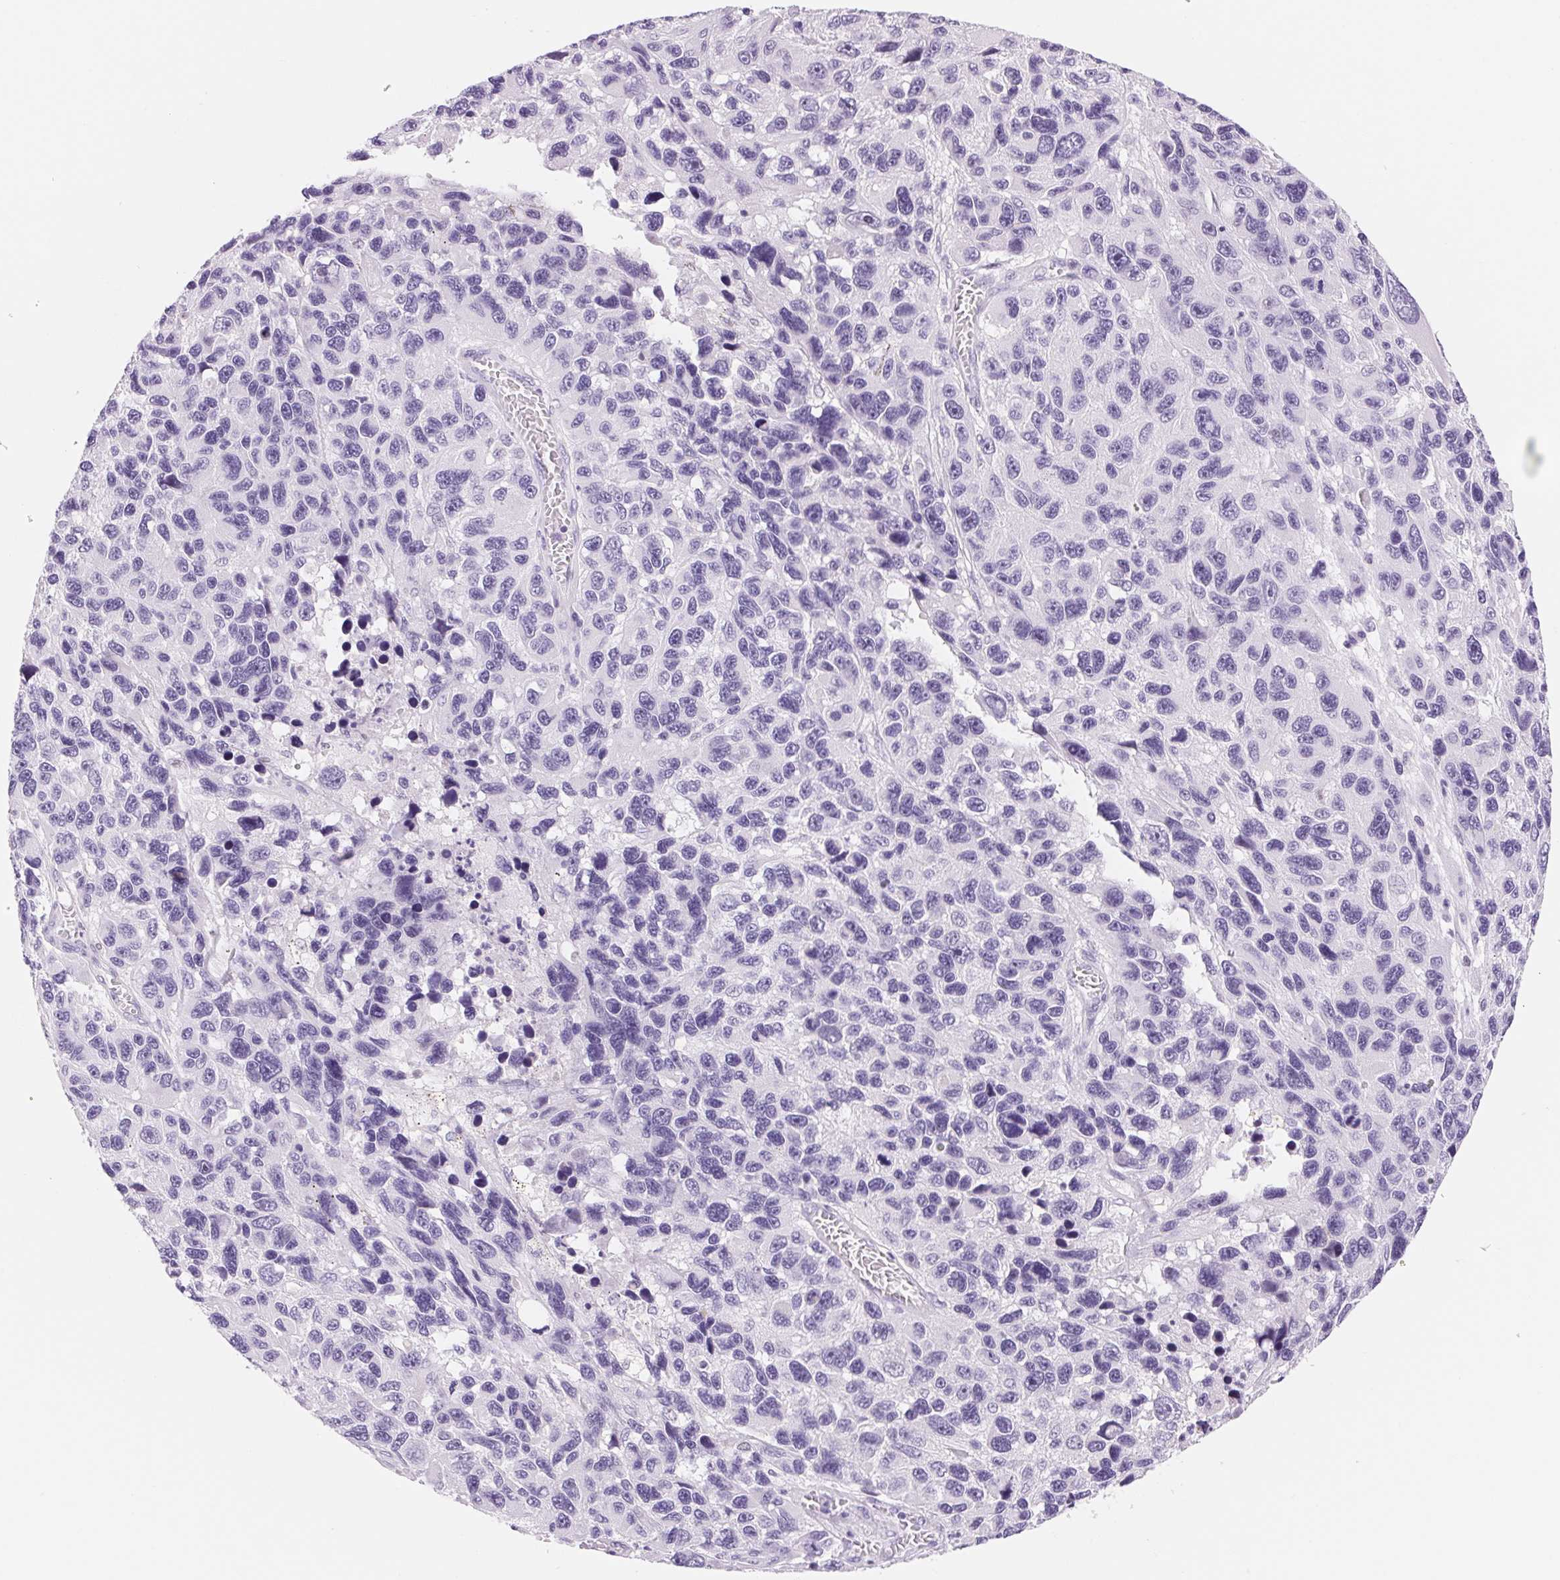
{"staining": {"intensity": "negative", "quantity": "none", "location": "none"}, "tissue": "melanoma", "cell_type": "Tumor cells", "image_type": "cancer", "snomed": [{"axis": "morphology", "description": "Malignant melanoma, NOS"}, {"axis": "topography", "description": "Skin"}], "caption": "Tumor cells show no significant protein positivity in melanoma.", "gene": "ASGR2", "patient": {"sex": "male", "age": 53}}